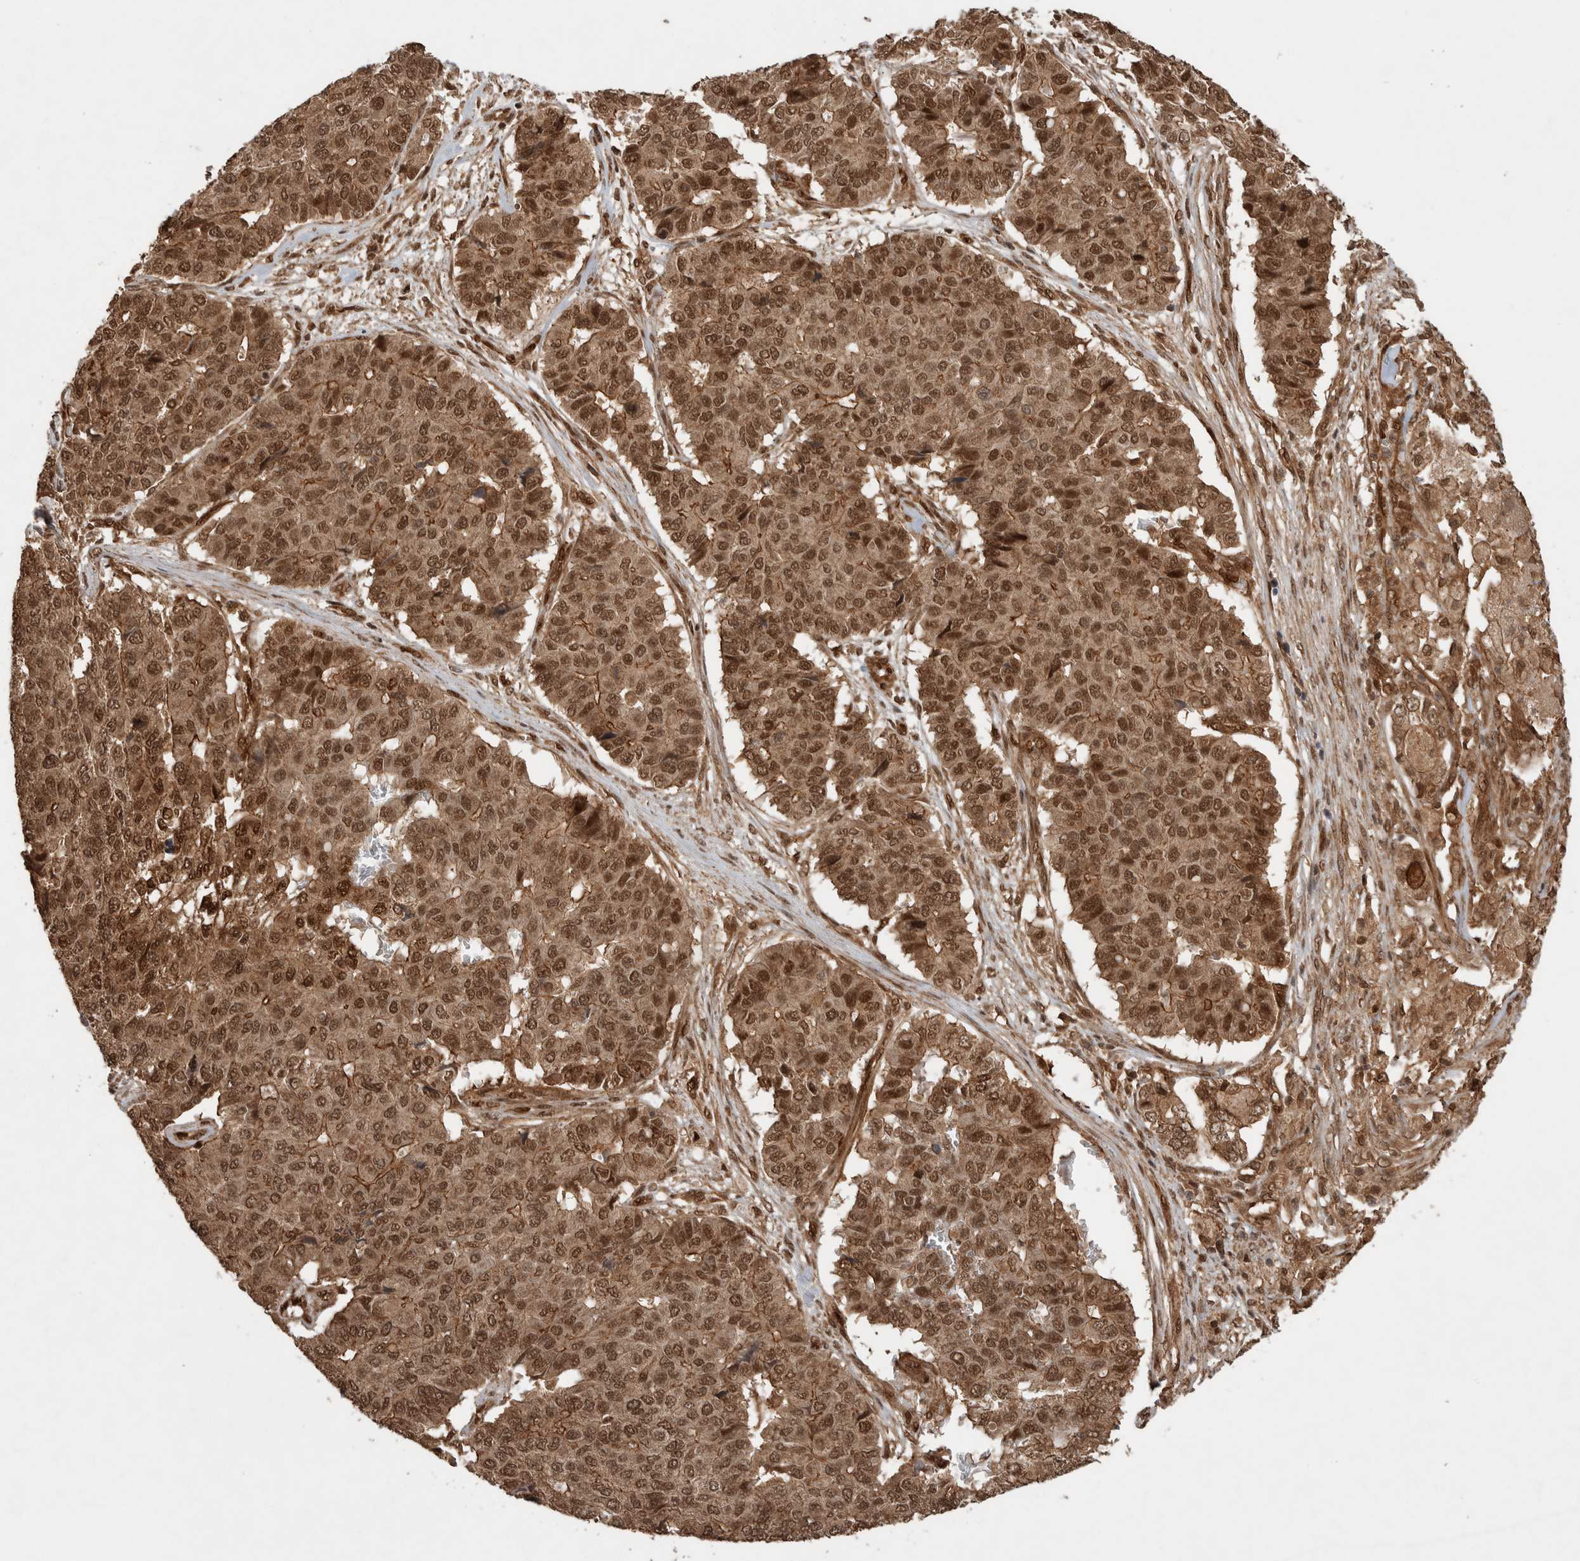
{"staining": {"intensity": "moderate", "quantity": ">75%", "location": "cytoplasmic/membranous,nuclear"}, "tissue": "pancreatic cancer", "cell_type": "Tumor cells", "image_type": "cancer", "snomed": [{"axis": "morphology", "description": "Adenocarcinoma, NOS"}, {"axis": "topography", "description": "Pancreas"}], "caption": "The immunohistochemical stain labels moderate cytoplasmic/membranous and nuclear staining in tumor cells of pancreatic cancer tissue.", "gene": "CNTROB", "patient": {"sex": "male", "age": 50}}